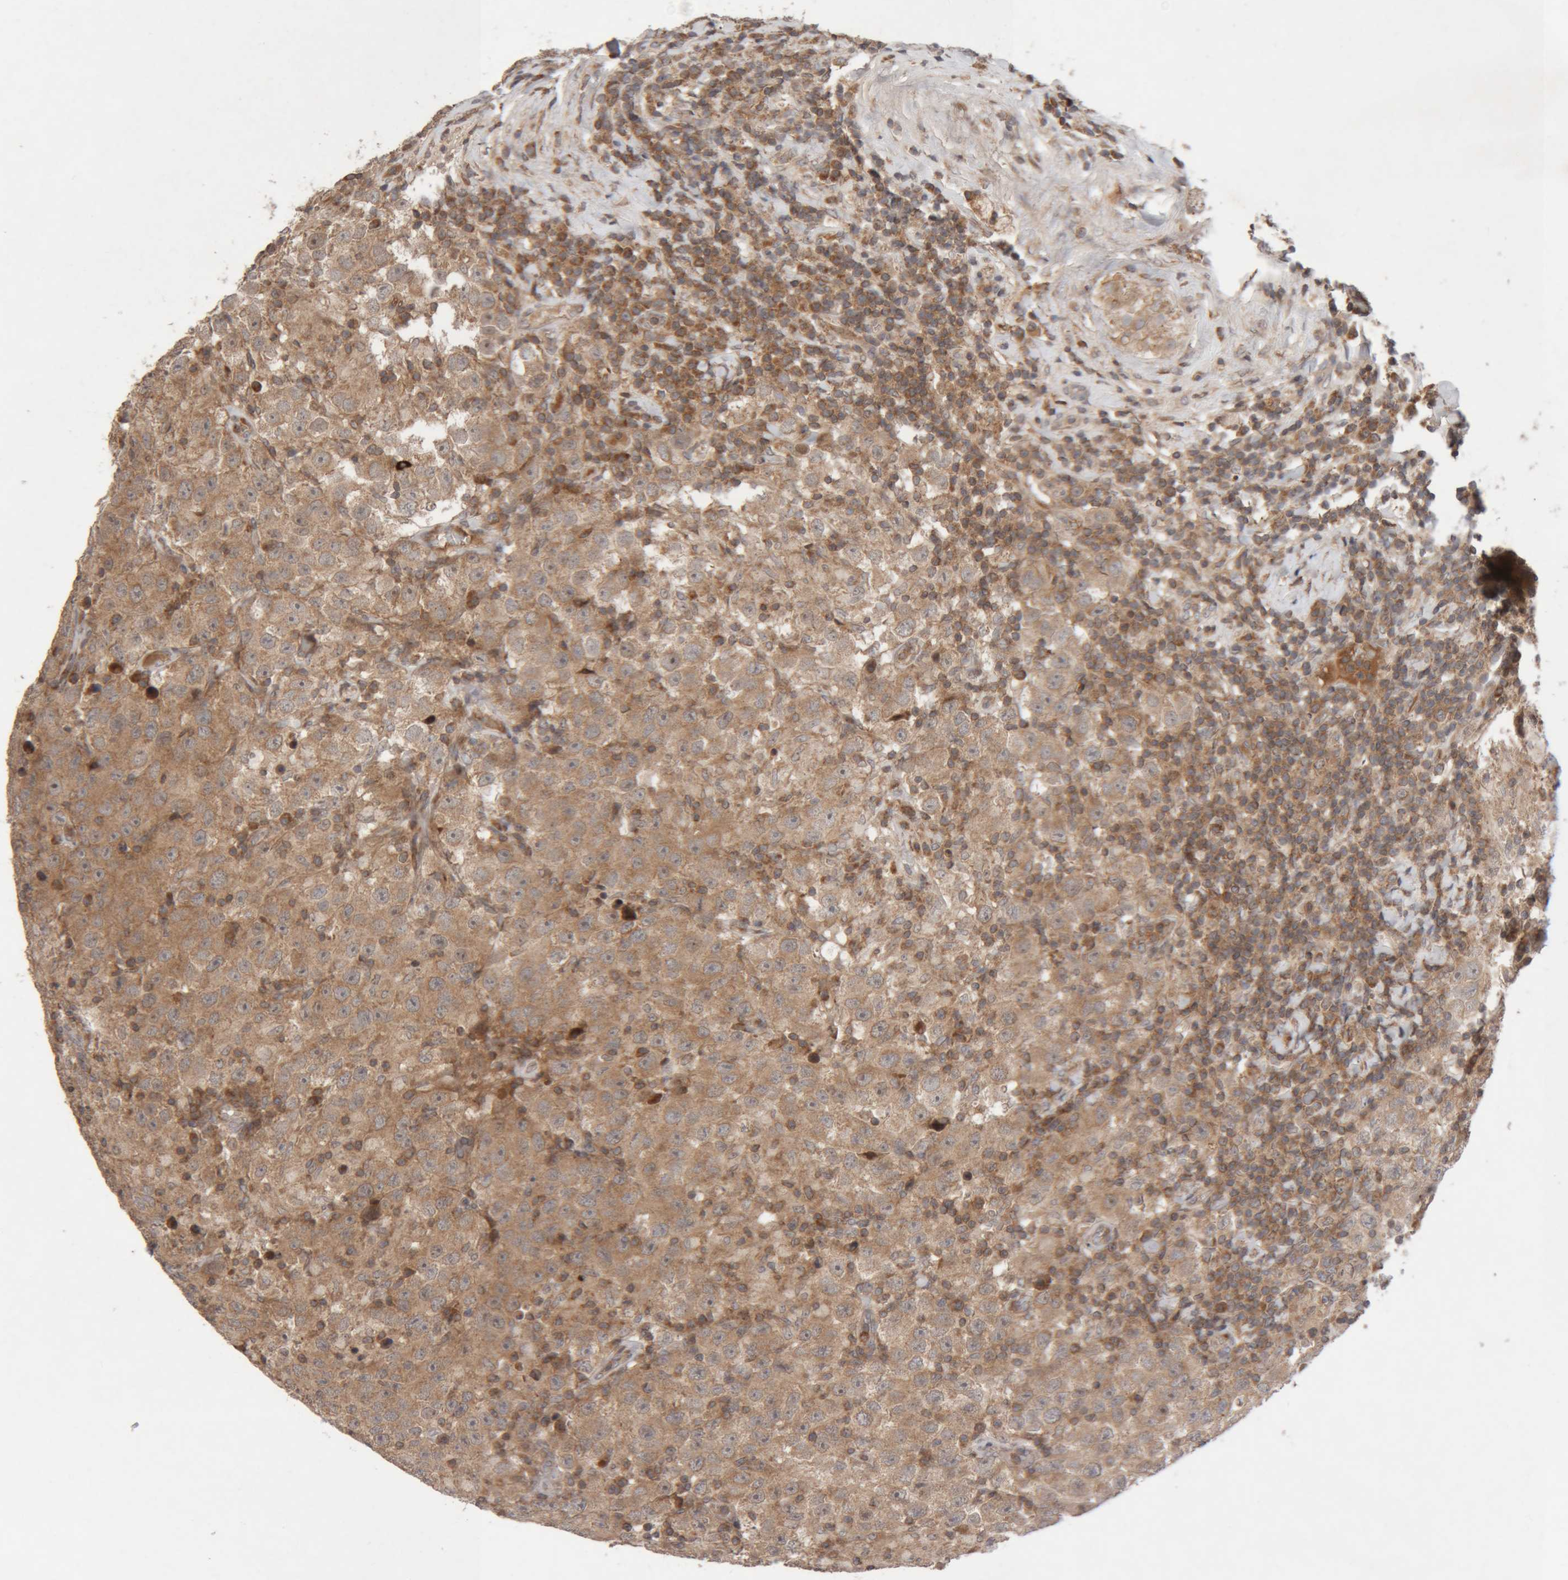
{"staining": {"intensity": "moderate", "quantity": ">75%", "location": "cytoplasmic/membranous"}, "tissue": "testis cancer", "cell_type": "Tumor cells", "image_type": "cancer", "snomed": [{"axis": "morphology", "description": "Seminoma, NOS"}, {"axis": "topography", "description": "Testis"}], "caption": "Protein staining by immunohistochemistry (IHC) reveals moderate cytoplasmic/membranous positivity in about >75% of tumor cells in seminoma (testis).", "gene": "KIF21B", "patient": {"sex": "male", "age": 41}}